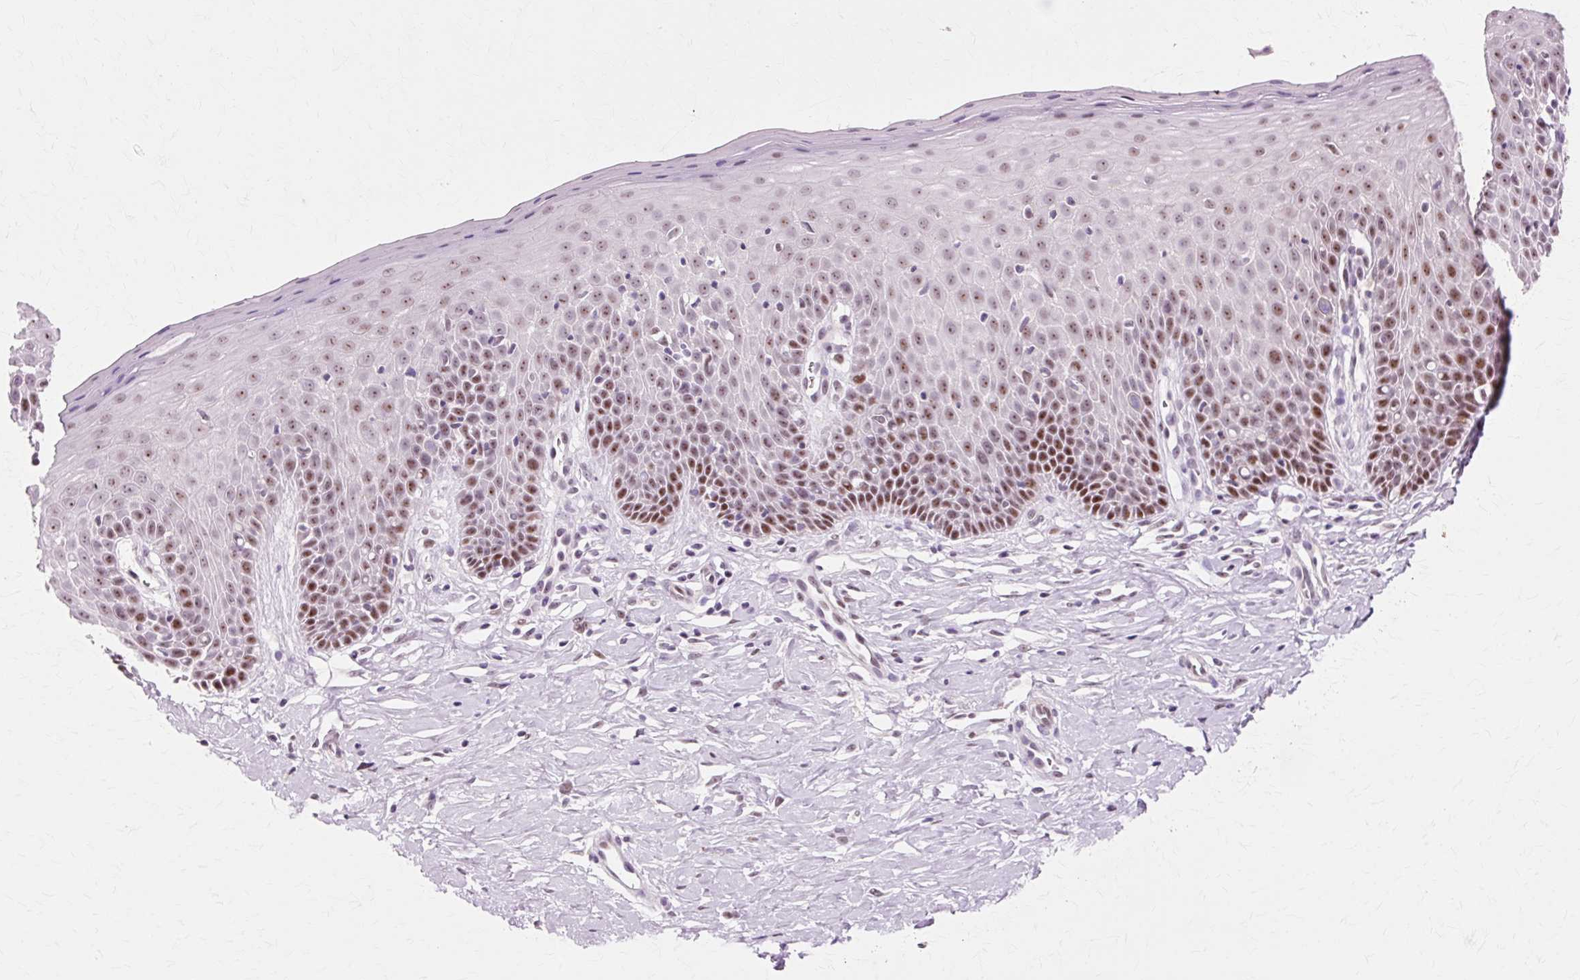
{"staining": {"intensity": "moderate", "quantity": ">75%", "location": "nuclear"}, "tissue": "cervix", "cell_type": "Glandular cells", "image_type": "normal", "snomed": [{"axis": "morphology", "description": "Normal tissue, NOS"}, {"axis": "topography", "description": "Cervix"}], "caption": "Cervix stained with DAB (3,3'-diaminobenzidine) immunohistochemistry displays medium levels of moderate nuclear expression in approximately >75% of glandular cells.", "gene": "MACROD2", "patient": {"sex": "female", "age": 36}}